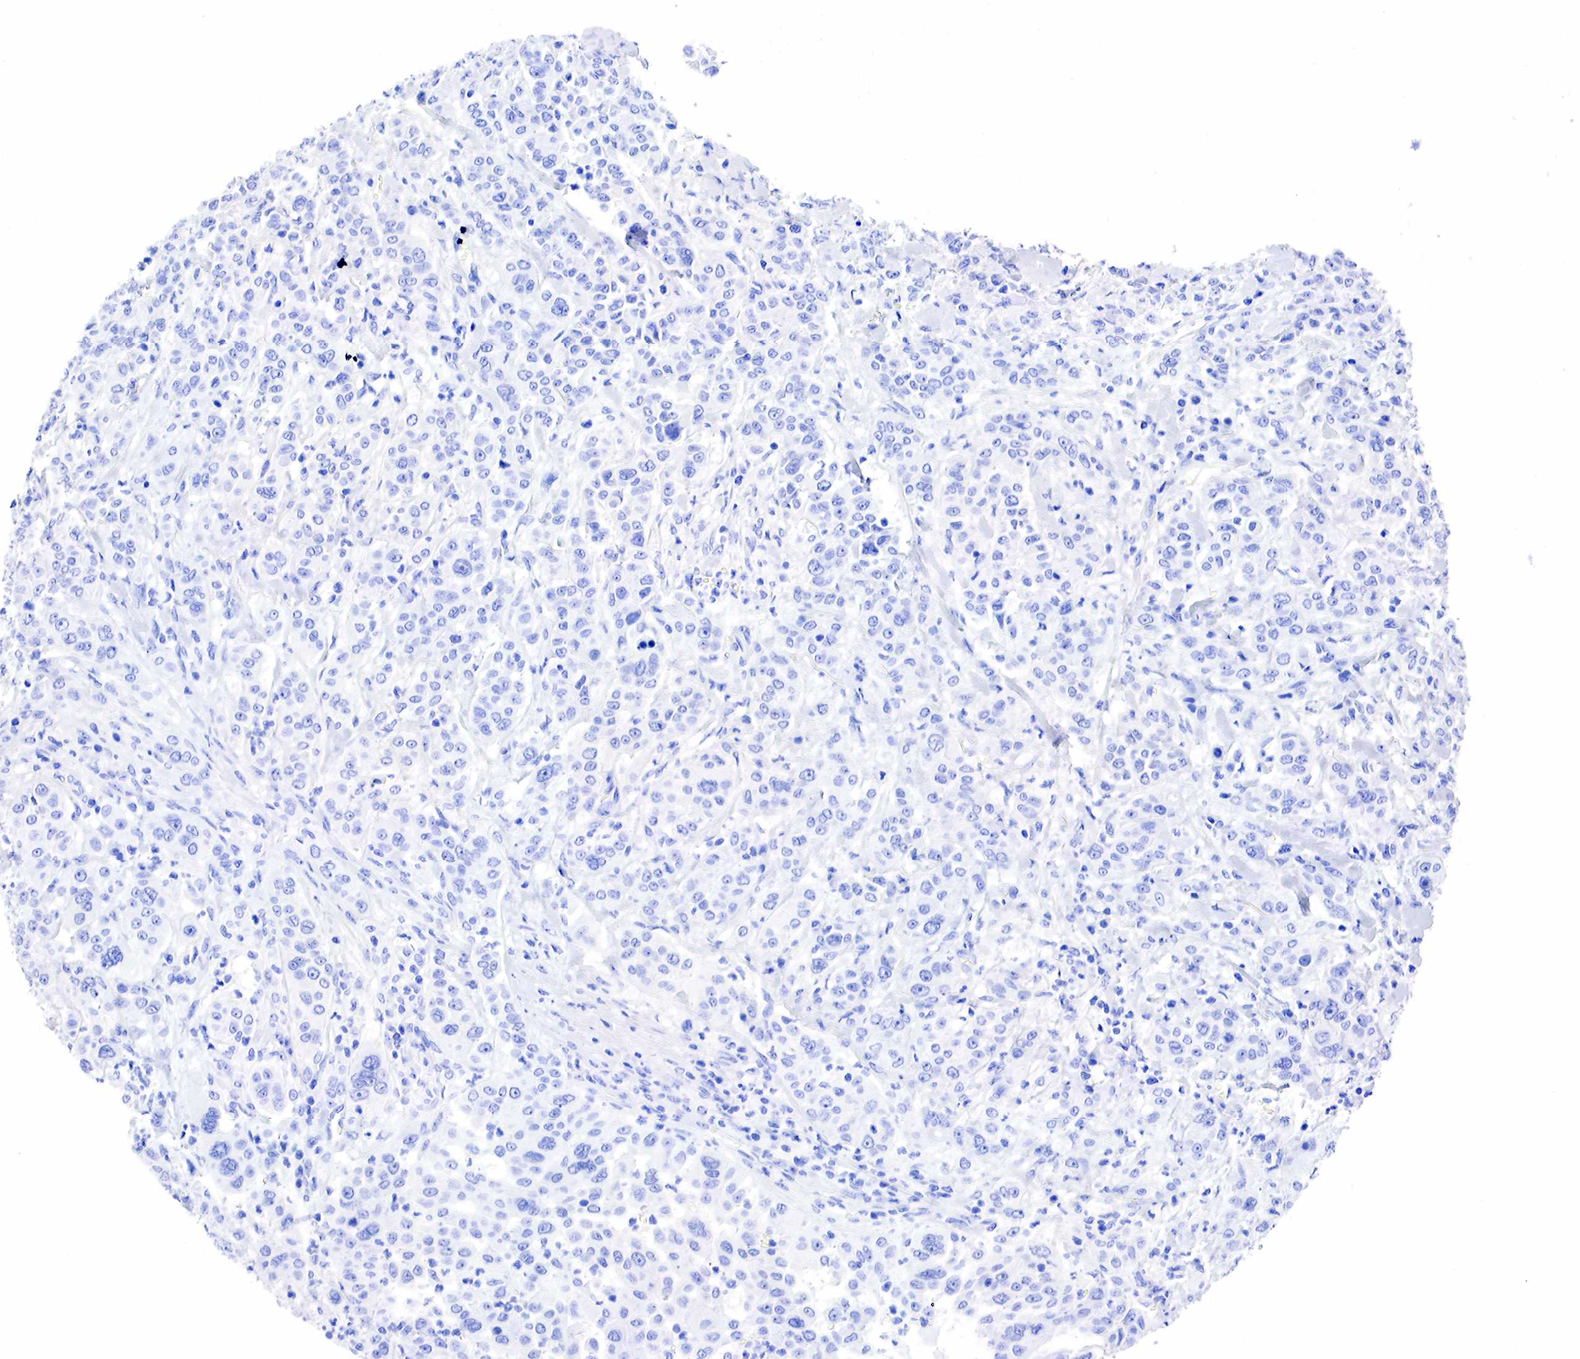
{"staining": {"intensity": "negative", "quantity": "none", "location": "none"}, "tissue": "pancreatic cancer", "cell_type": "Tumor cells", "image_type": "cancer", "snomed": [{"axis": "morphology", "description": "Adenocarcinoma, NOS"}, {"axis": "topography", "description": "Pancreas"}], "caption": "A photomicrograph of pancreatic cancer stained for a protein displays no brown staining in tumor cells.", "gene": "KLK3", "patient": {"sex": "female", "age": 52}}